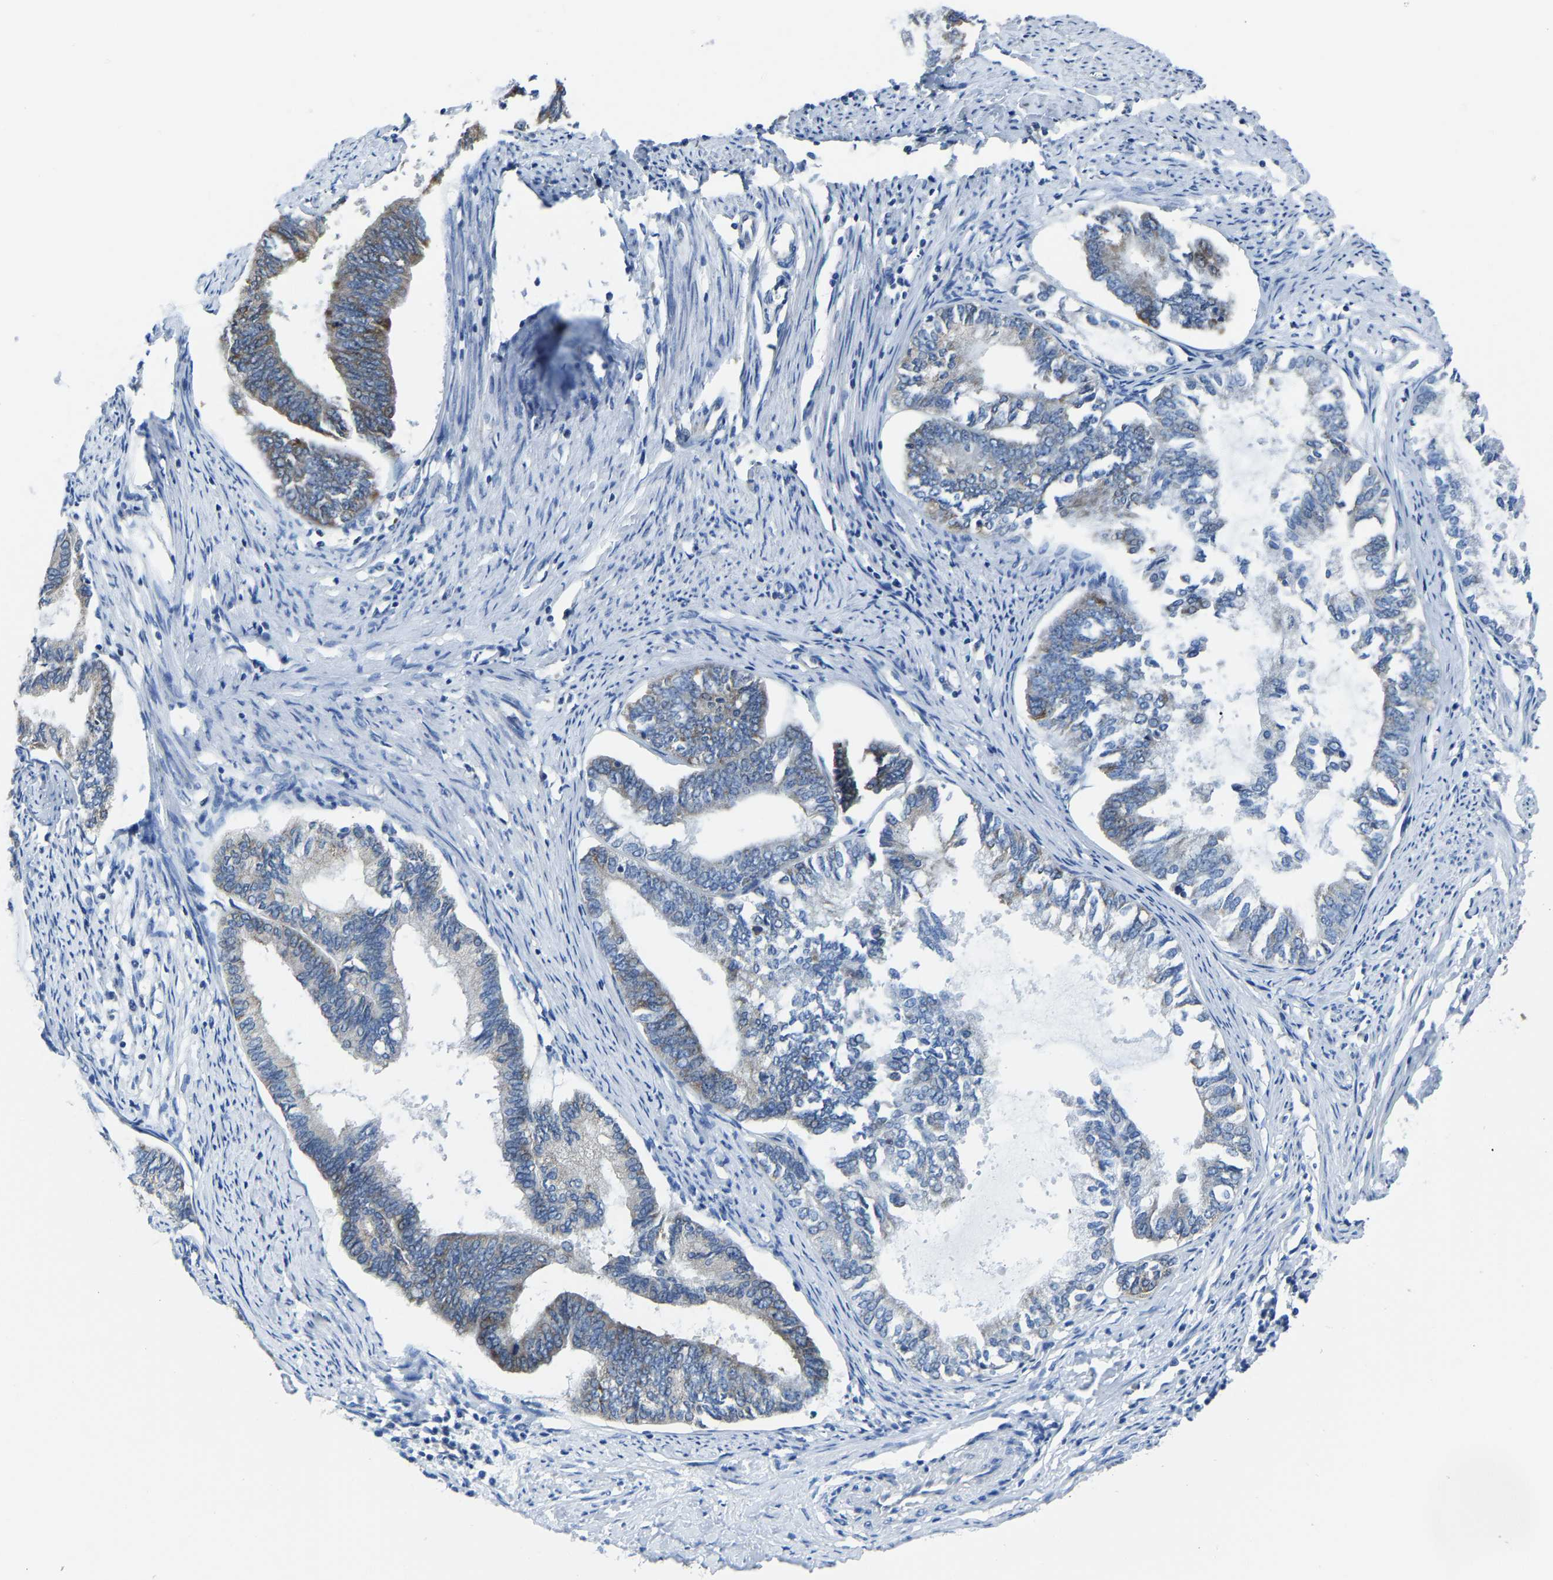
{"staining": {"intensity": "weak", "quantity": "<25%", "location": "cytoplasmic/membranous"}, "tissue": "endometrial cancer", "cell_type": "Tumor cells", "image_type": "cancer", "snomed": [{"axis": "morphology", "description": "Adenocarcinoma, NOS"}, {"axis": "topography", "description": "Endometrium"}], "caption": "IHC histopathology image of endometrial adenocarcinoma stained for a protein (brown), which exhibits no staining in tumor cells.", "gene": "G3BP2", "patient": {"sex": "female", "age": 86}}